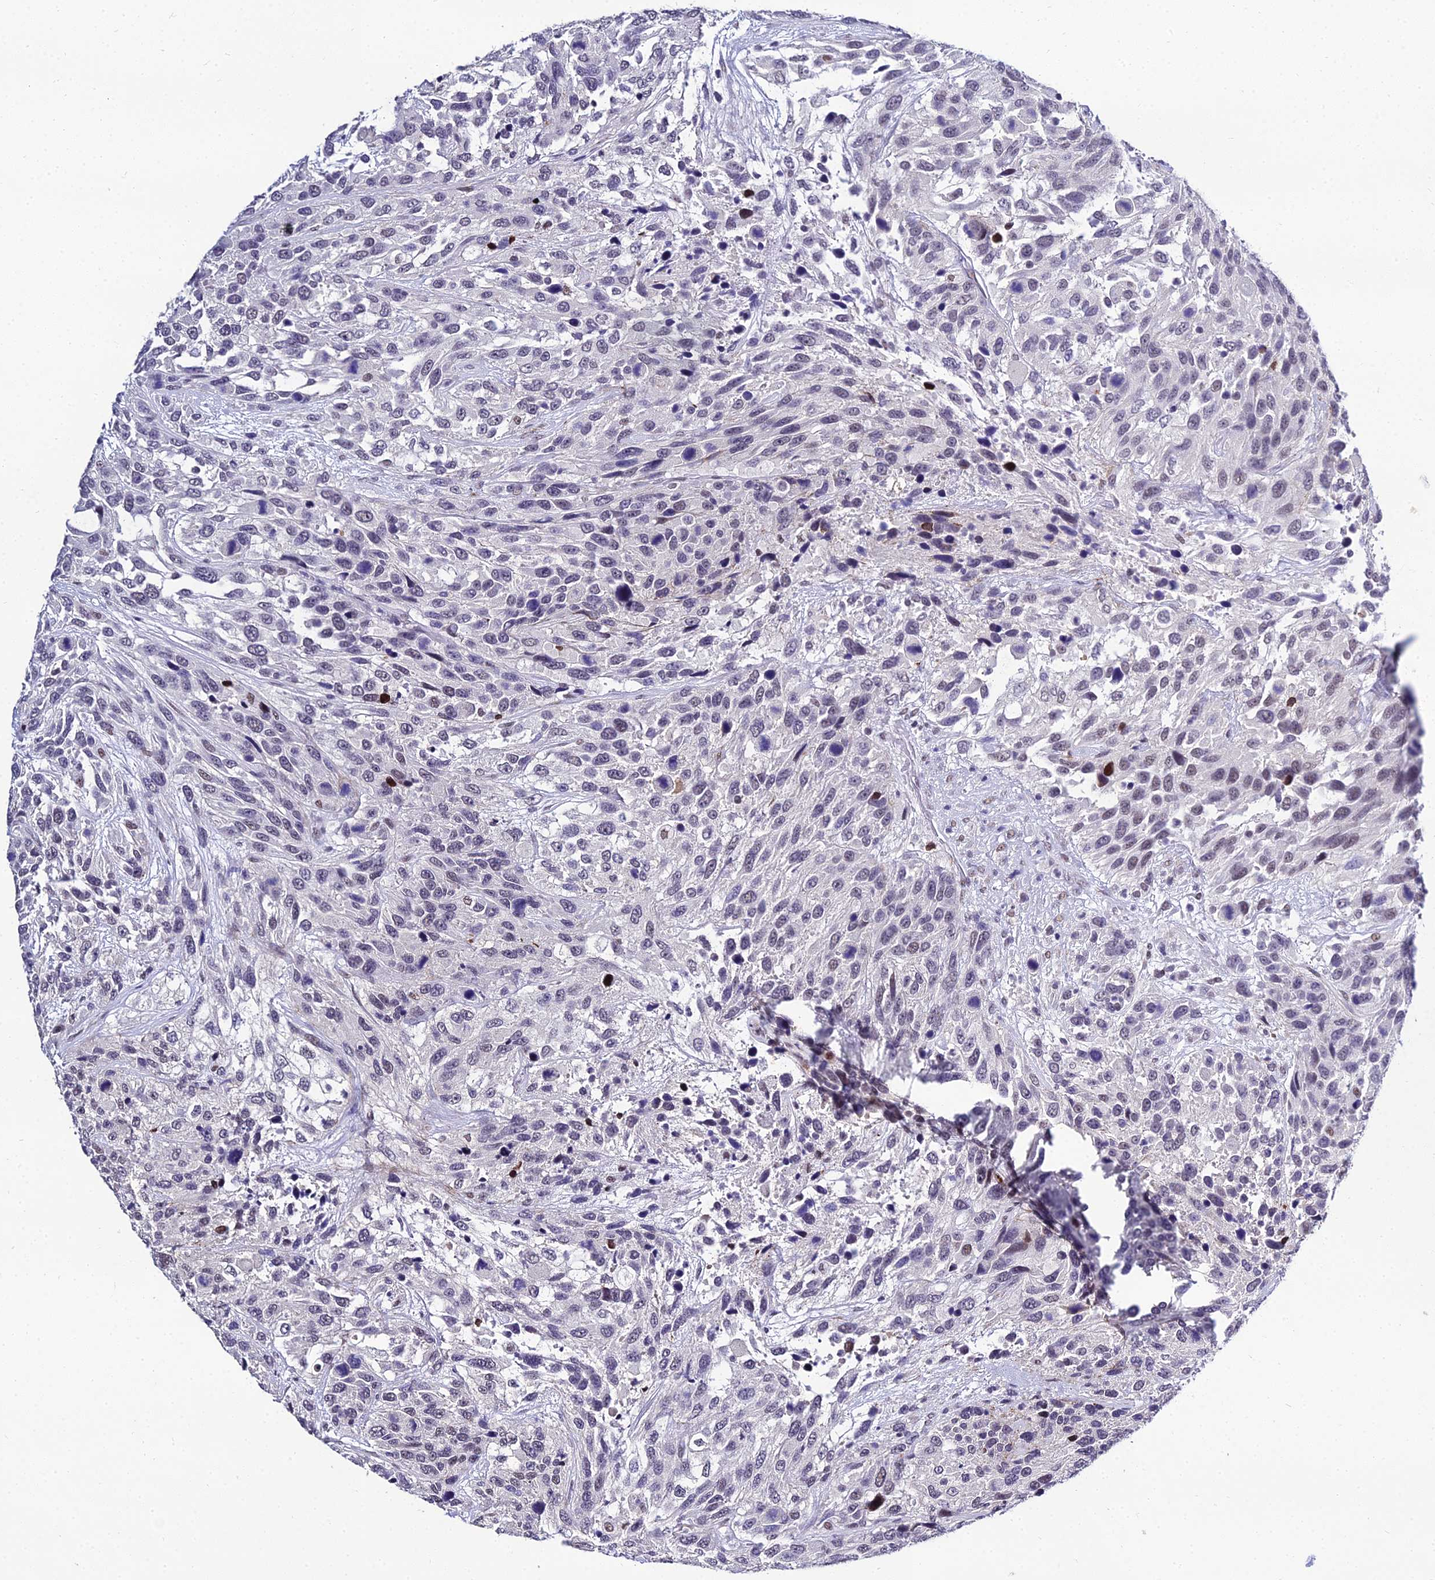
{"staining": {"intensity": "moderate", "quantity": "<25%", "location": "nuclear"}, "tissue": "urothelial cancer", "cell_type": "Tumor cells", "image_type": "cancer", "snomed": [{"axis": "morphology", "description": "Urothelial carcinoma, High grade"}, {"axis": "topography", "description": "Urinary bladder"}], "caption": "Urothelial carcinoma (high-grade) tissue displays moderate nuclear expression in about <25% of tumor cells", "gene": "PPP4R2", "patient": {"sex": "female", "age": 70}}